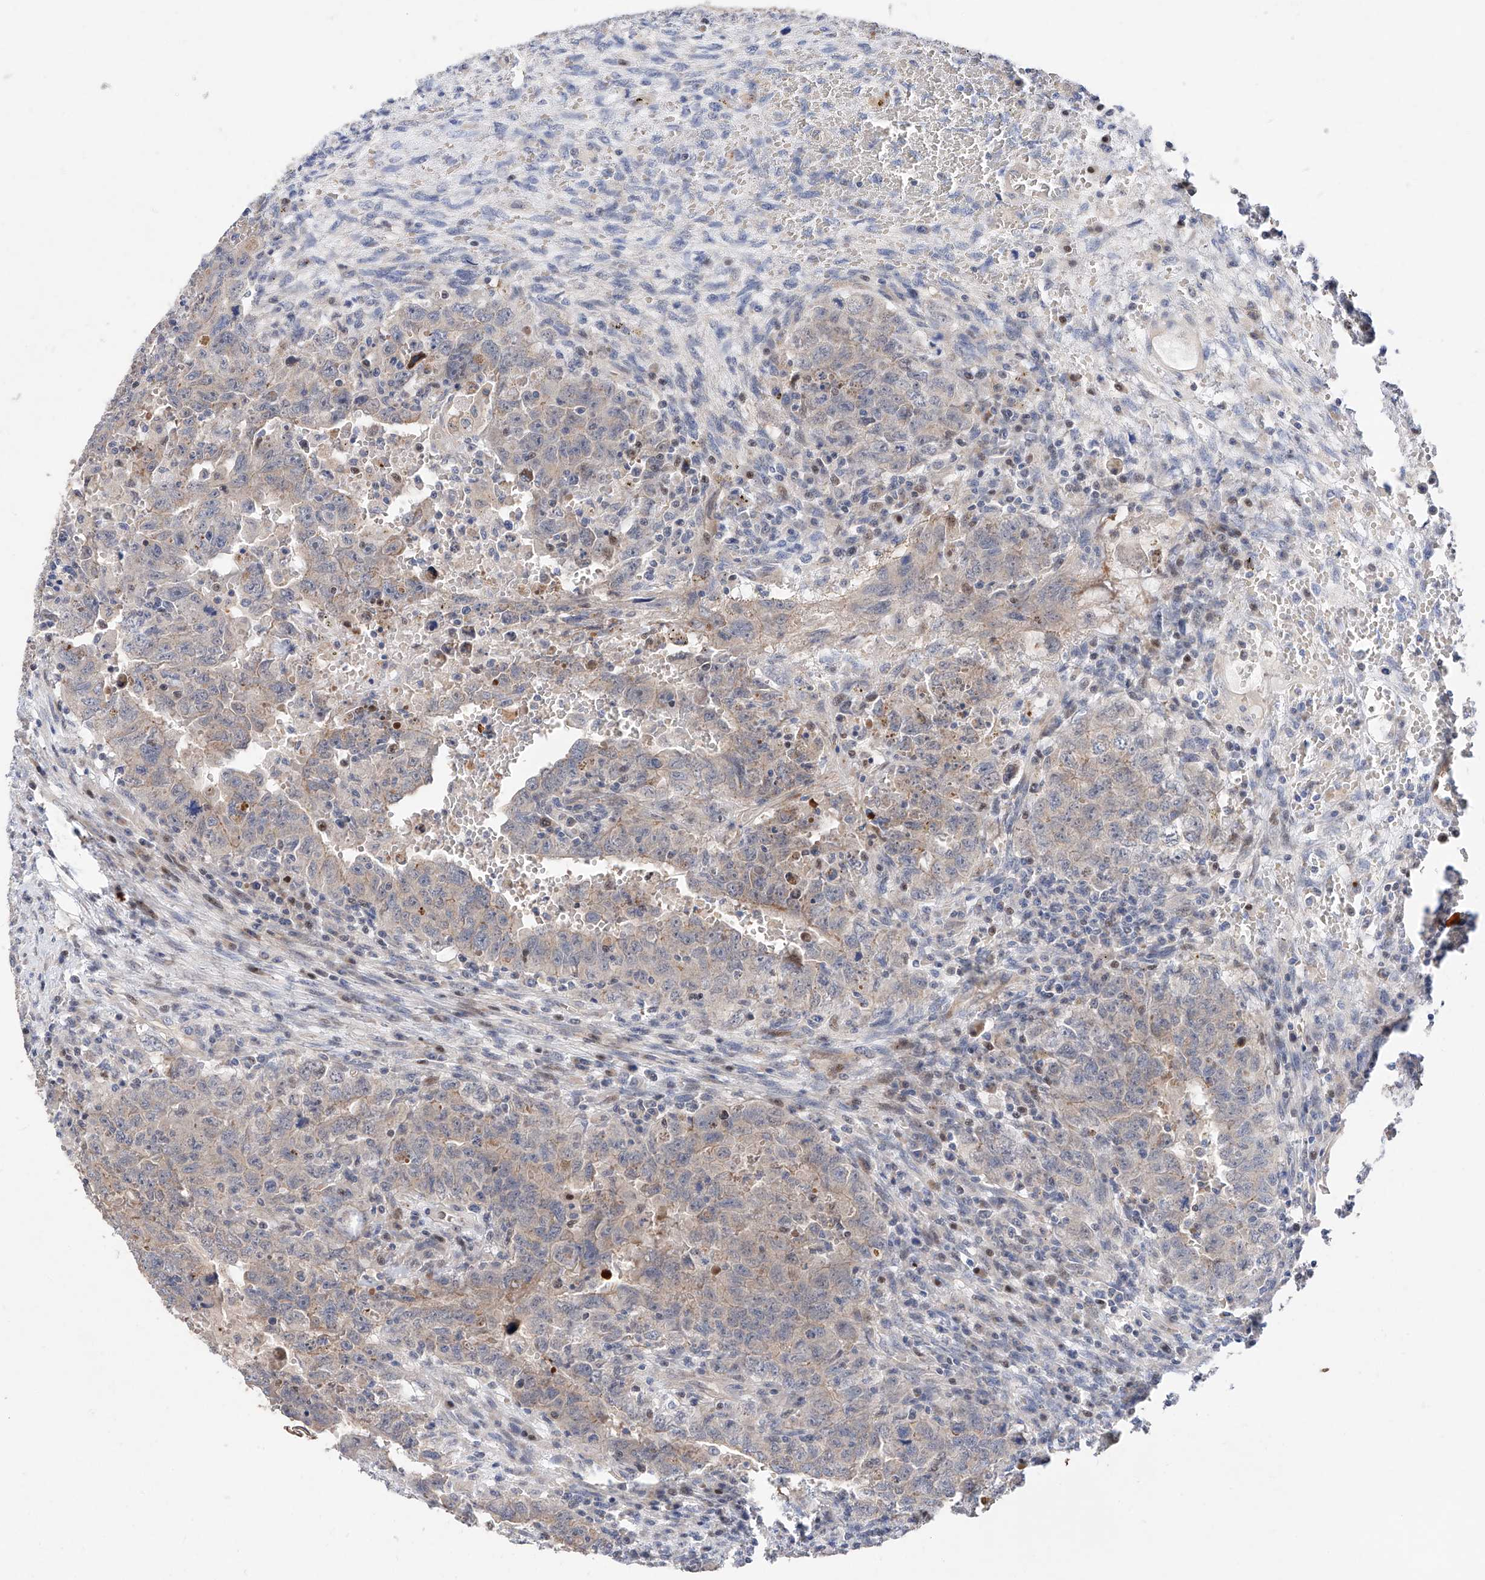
{"staining": {"intensity": "weak", "quantity": "25%-75%", "location": "cytoplasmic/membranous"}, "tissue": "testis cancer", "cell_type": "Tumor cells", "image_type": "cancer", "snomed": [{"axis": "morphology", "description": "Carcinoma, Embryonal, NOS"}, {"axis": "topography", "description": "Testis"}], "caption": "Weak cytoplasmic/membranous protein positivity is identified in about 25%-75% of tumor cells in testis embryonal carcinoma.", "gene": "FUCA2", "patient": {"sex": "male", "age": 26}}